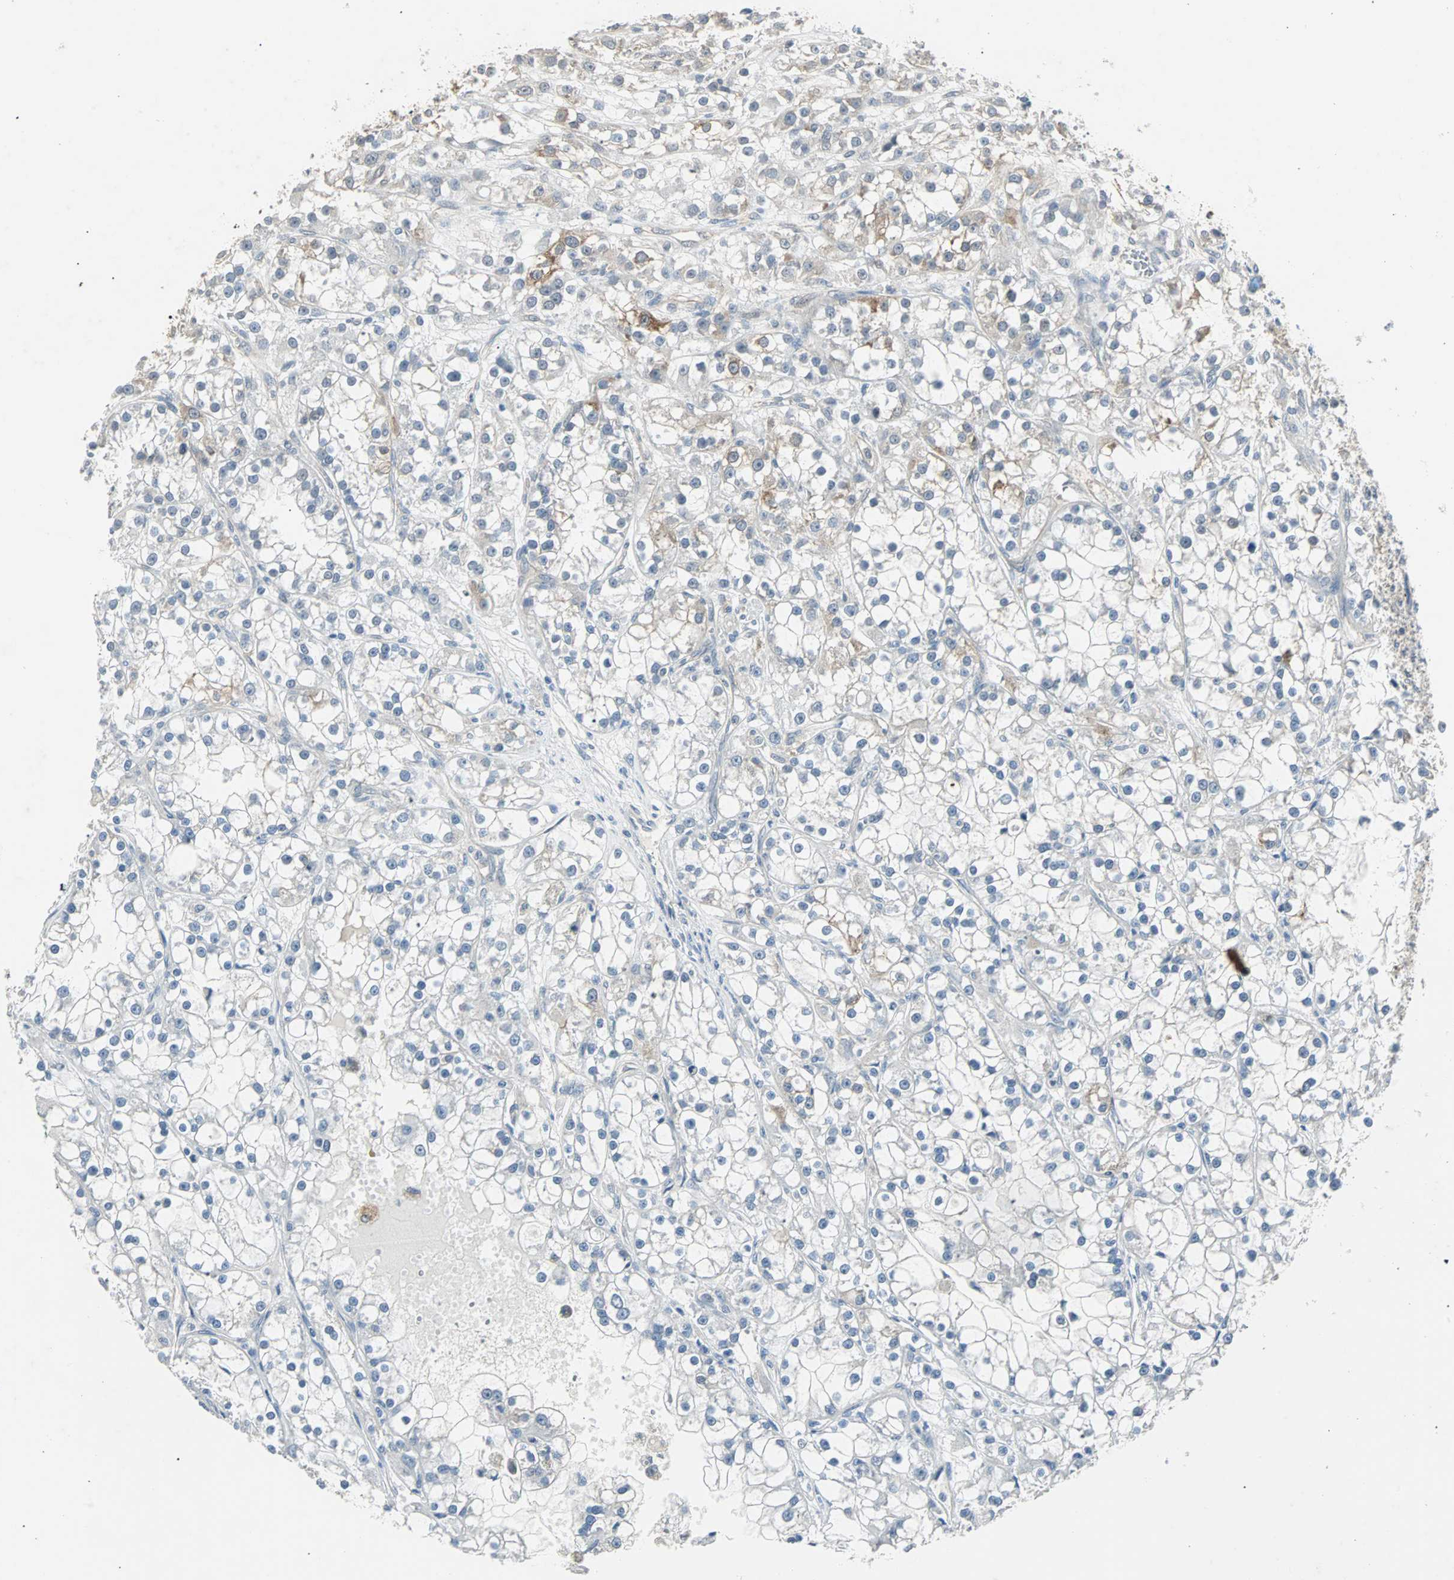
{"staining": {"intensity": "moderate", "quantity": "<25%", "location": "cytoplasmic/membranous"}, "tissue": "renal cancer", "cell_type": "Tumor cells", "image_type": "cancer", "snomed": [{"axis": "morphology", "description": "Adenocarcinoma, NOS"}, {"axis": "topography", "description": "Kidney"}], "caption": "High-power microscopy captured an IHC photomicrograph of renal cancer (adenocarcinoma), revealing moderate cytoplasmic/membranous expression in approximately <25% of tumor cells.", "gene": "CMC2", "patient": {"sex": "female", "age": 52}}